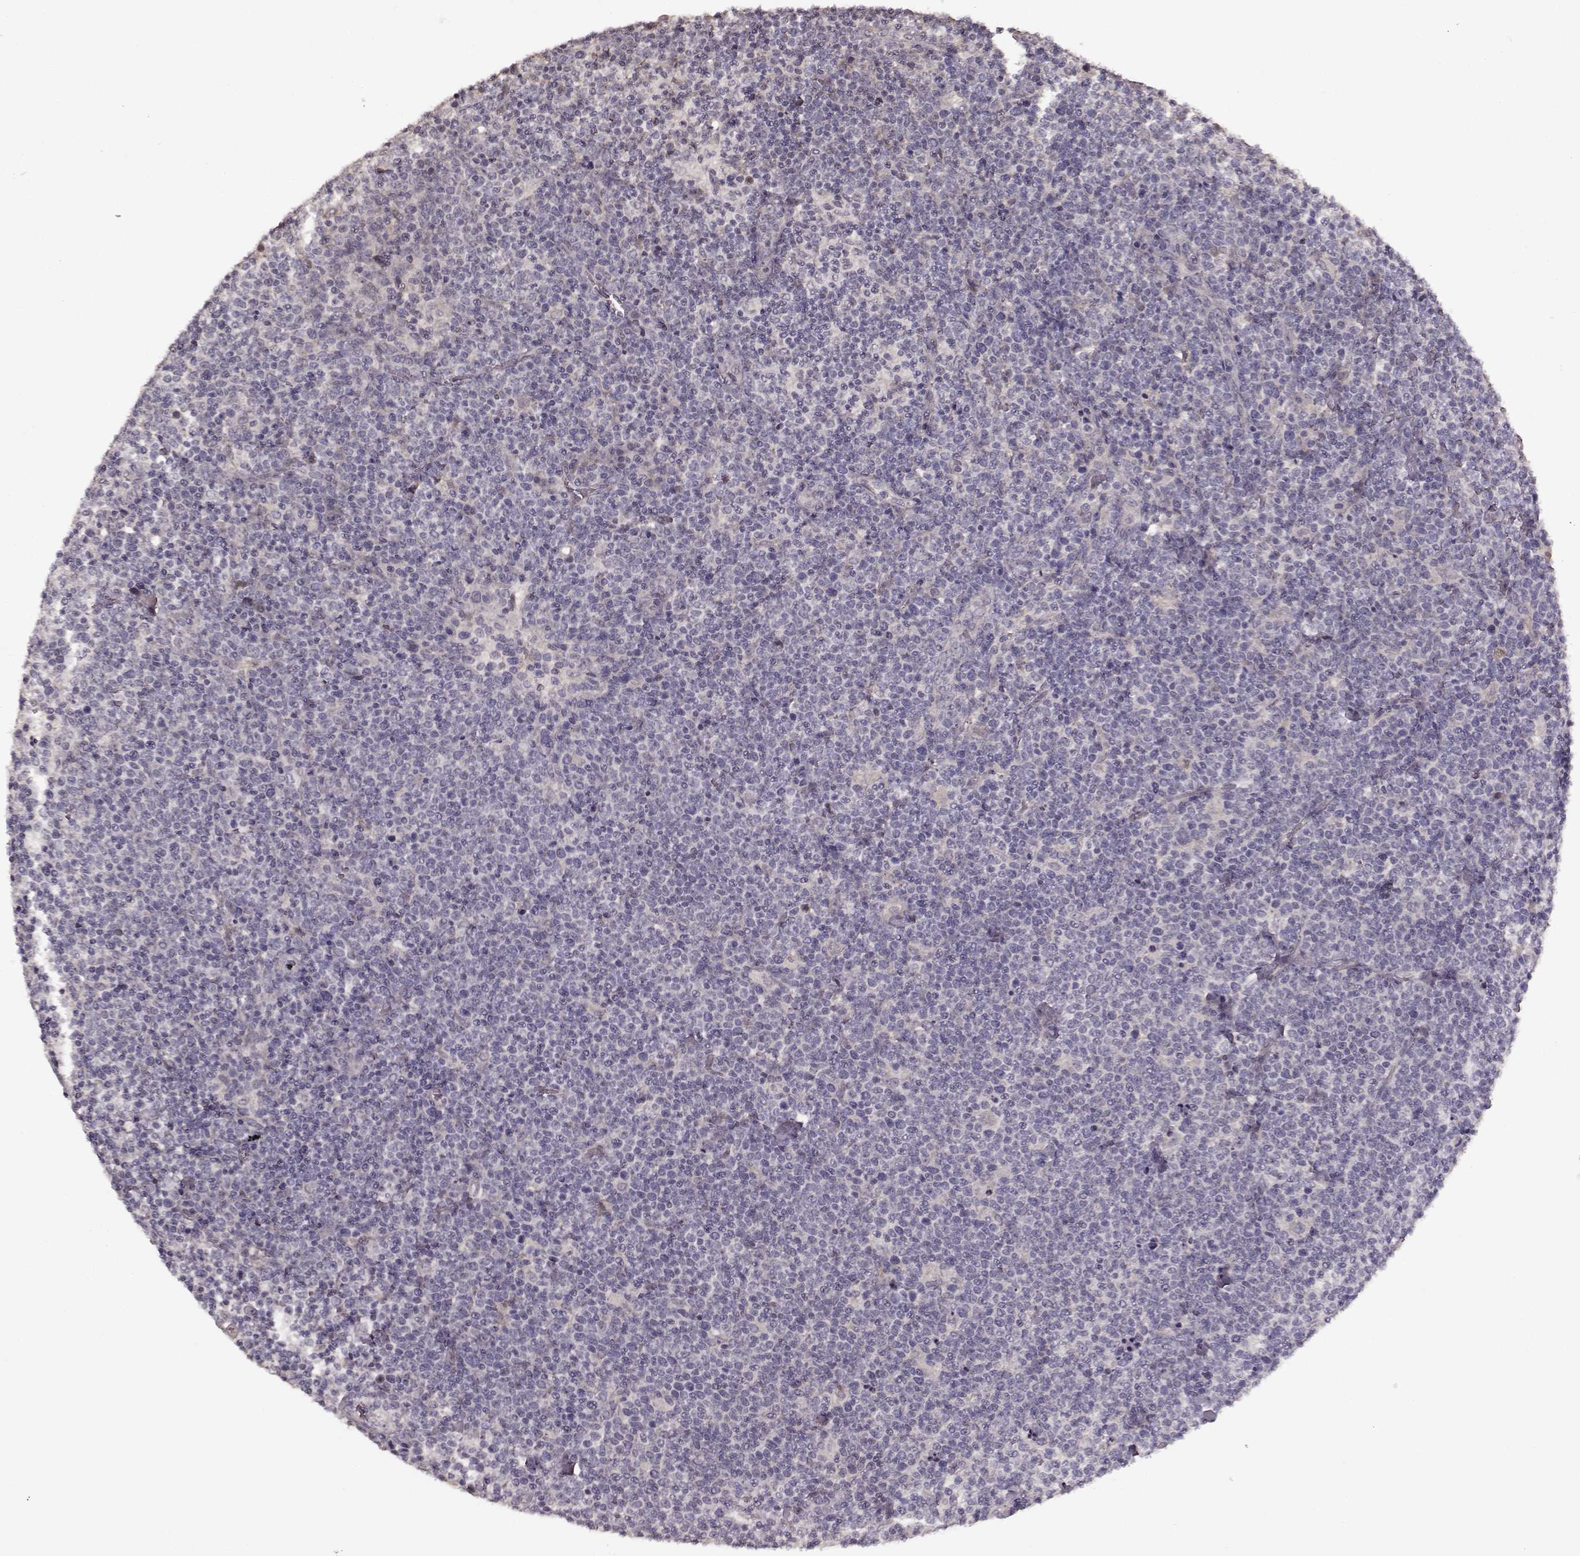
{"staining": {"intensity": "negative", "quantity": "none", "location": "none"}, "tissue": "lymphoma", "cell_type": "Tumor cells", "image_type": "cancer", "snomed": [{"axis": "morphology", "description": "Malignant lymphoma, non-Hodgkin's type, High grade"}, {"axis": "topography", "description": "Lymph node"}], "caption": "Immunohistochemistry micrograph of neoplastic tissue: lymphoma stained with DAB (3,3'-diaminobenzidine) exhibits no significant protein expression in tumor cells.", "gene": "FSHB", "patient": {"sex": "male", "age": 61}}